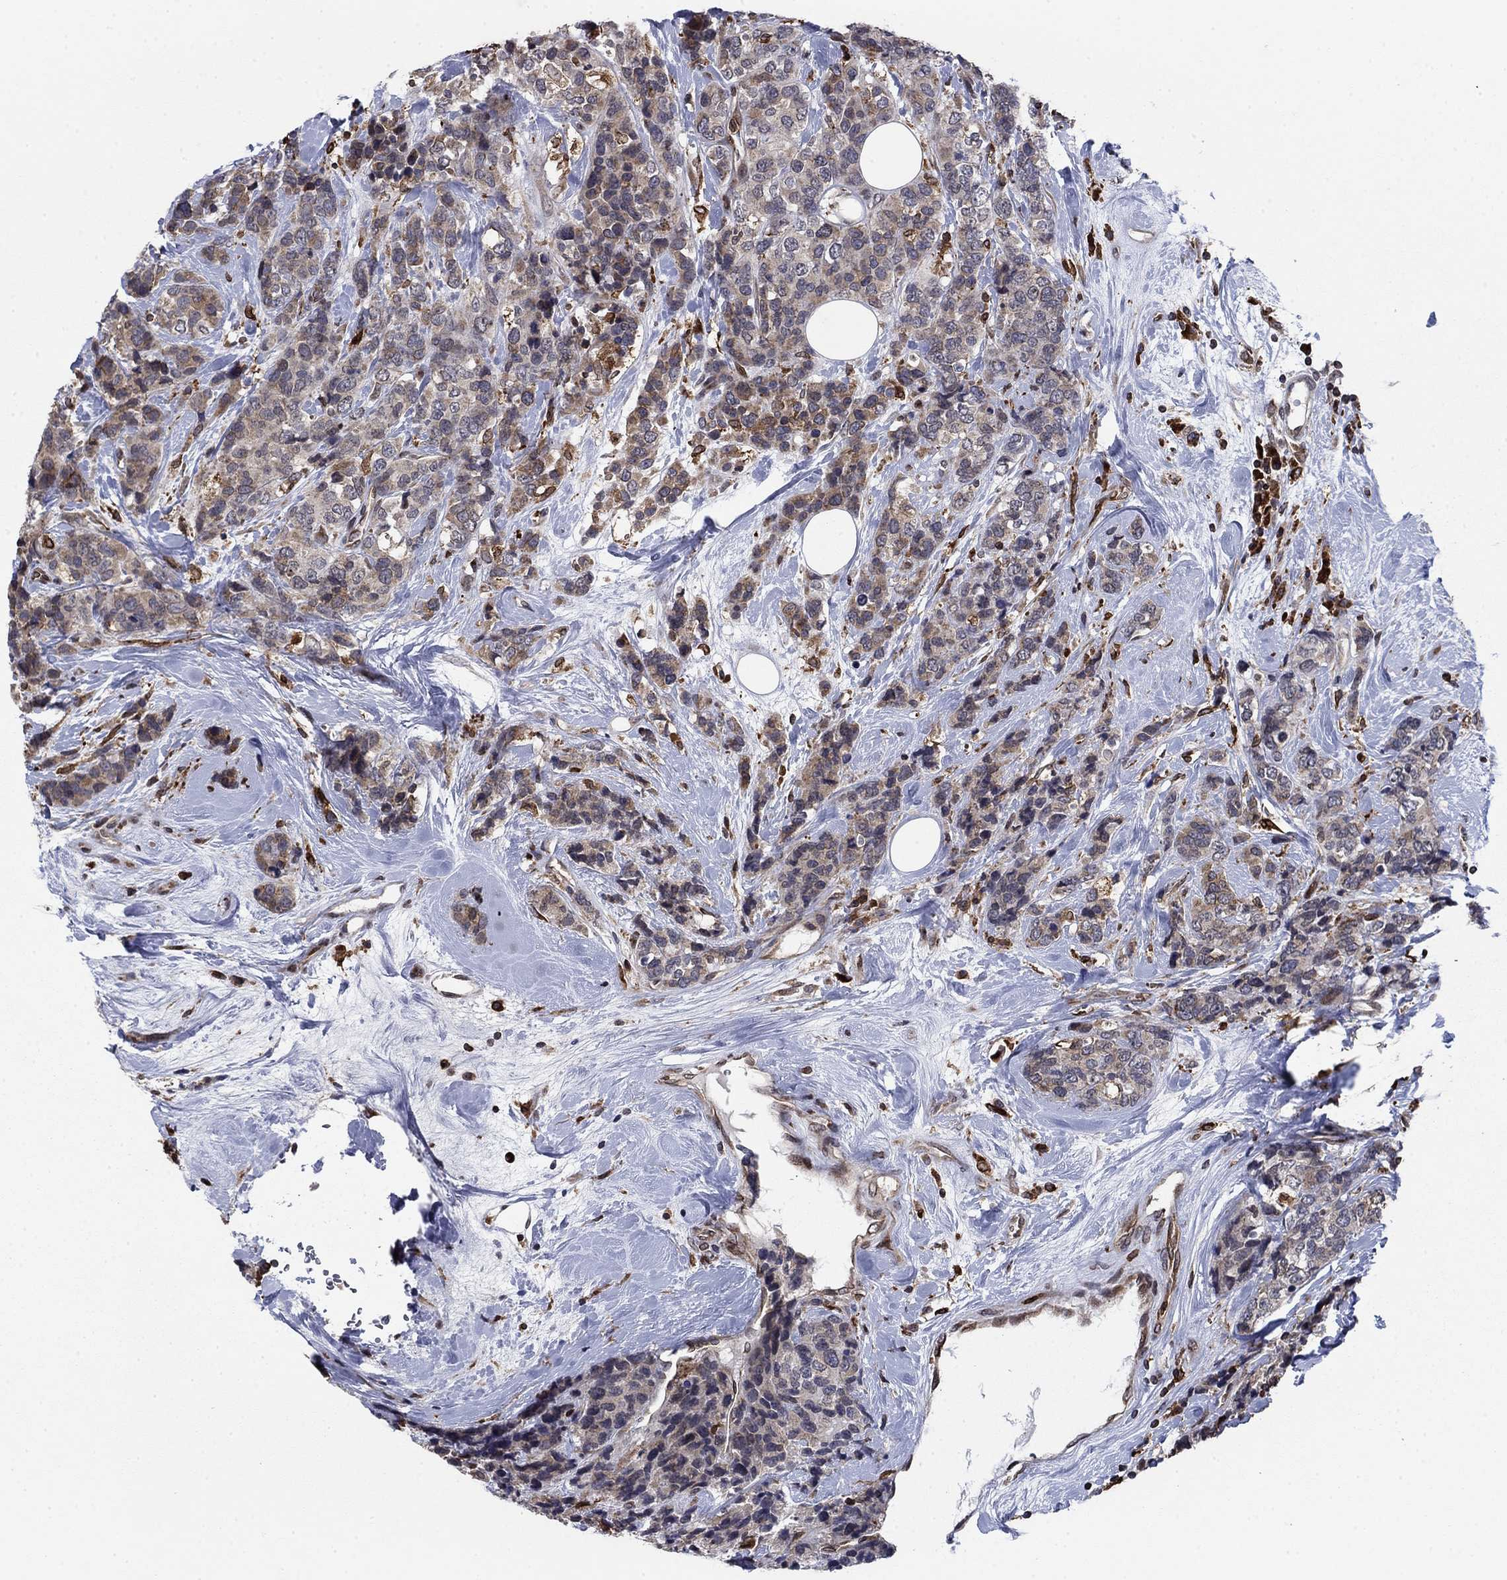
{"staining": {"intensity": "moderate", "quantity": "<25%", "location": "cytoplasmic/membranous"}, "tissue": "breast cancer", "cell_type": "Tumor cells", "image_type": "cancer", "snomed": [{"axis": "morphology", "description": "Lobular carcinoma"}, {"axis": "topography", "description": "Breast"}], "caption": "Immunohistochemistry (IHC) (DAB (3,3'-diaminobenzidine)) staining of human breast cancer displays moderate cytoplasmic/membranous protein staining in approximately <25% of tumor cells. (IHC, brightfield microscopy, high magnification).", "gene": "DHRS7", "patient": {"sex": "female", "age": 59}}